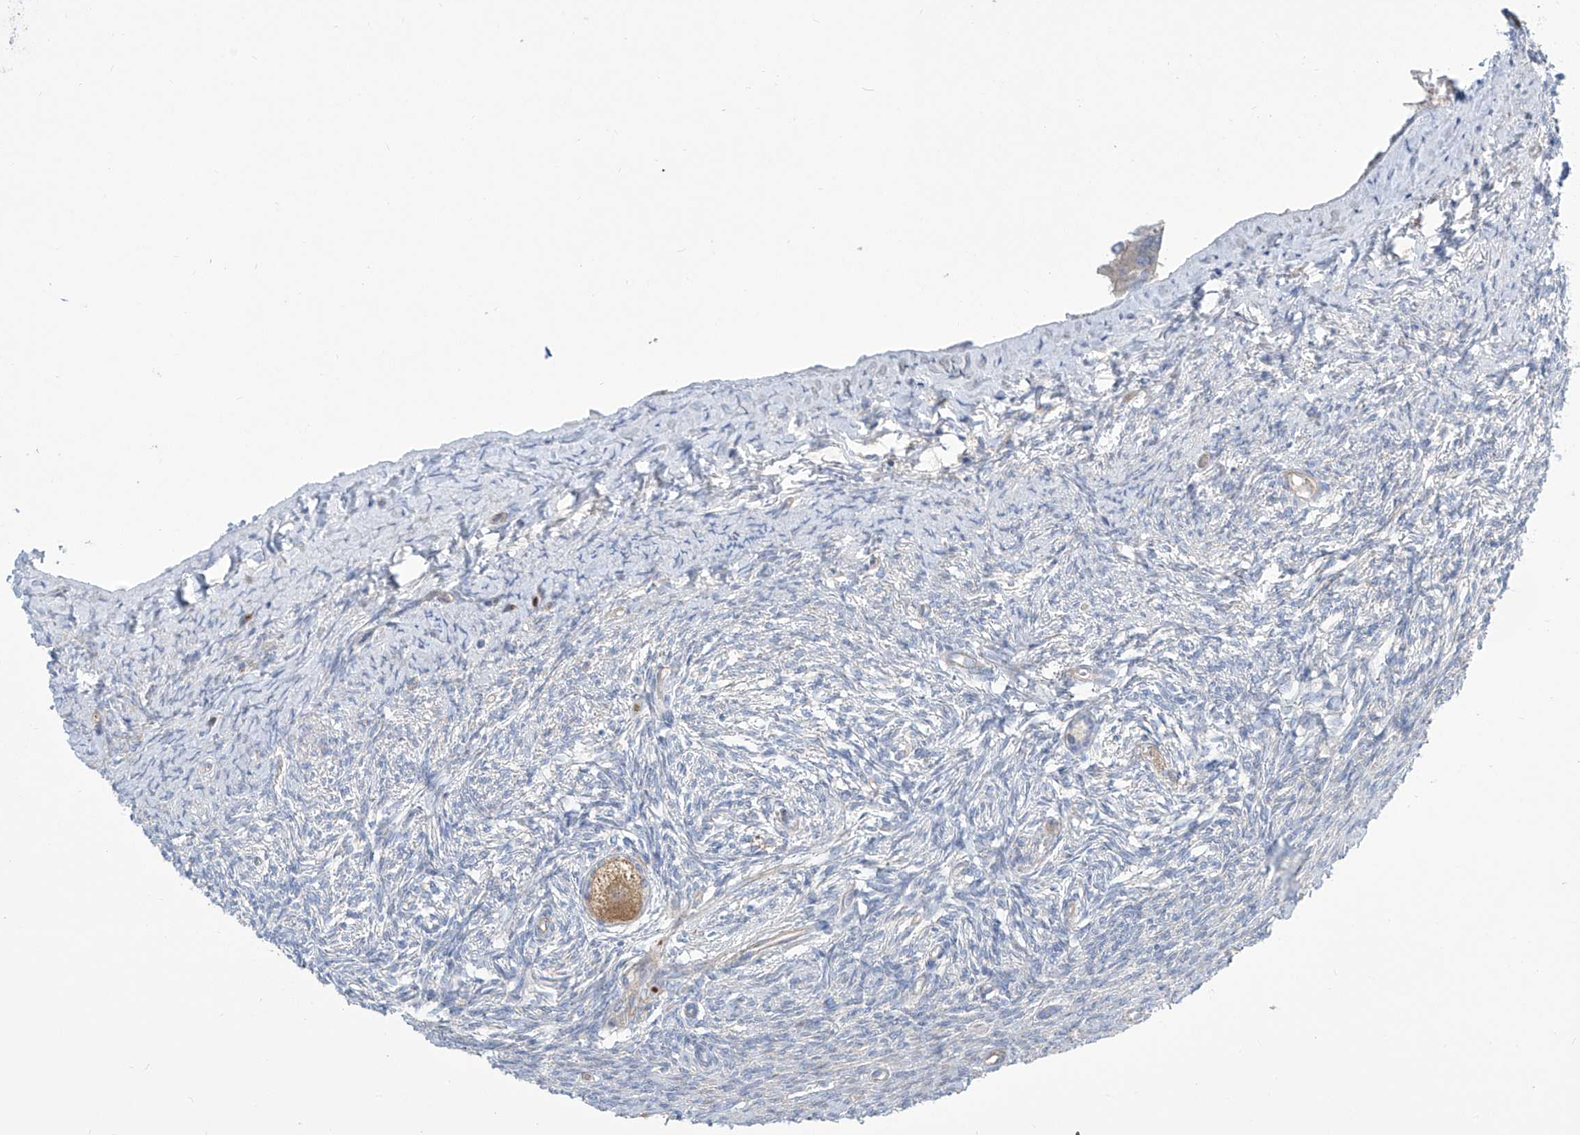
{"staining": {"intensity": "strong", "quantity": ">75%", "location": "cytoplasmic/membranous"}, "tissue": "ovary", "cell_type": "Follicle cells", "image_type": "normal", "snomed": [{"axis": "morphology", "description": "Adenocarcinoma, NOS"}, {"axis": "topography", "description": "Endometrium"}], "caption": "IHC of unremarkable ovary displays high levels of strong cytoplasmic/membranous staining in approximately >75% of follicle cells. The staining is performed using DAB (3,3'-diaminobenzidine) brown chromogen to label protein expression. The nuclei are counter-stained blue using hematoxylin.", "gene": "TMEM209", "patient": {"sex": "female", "age": 32}}